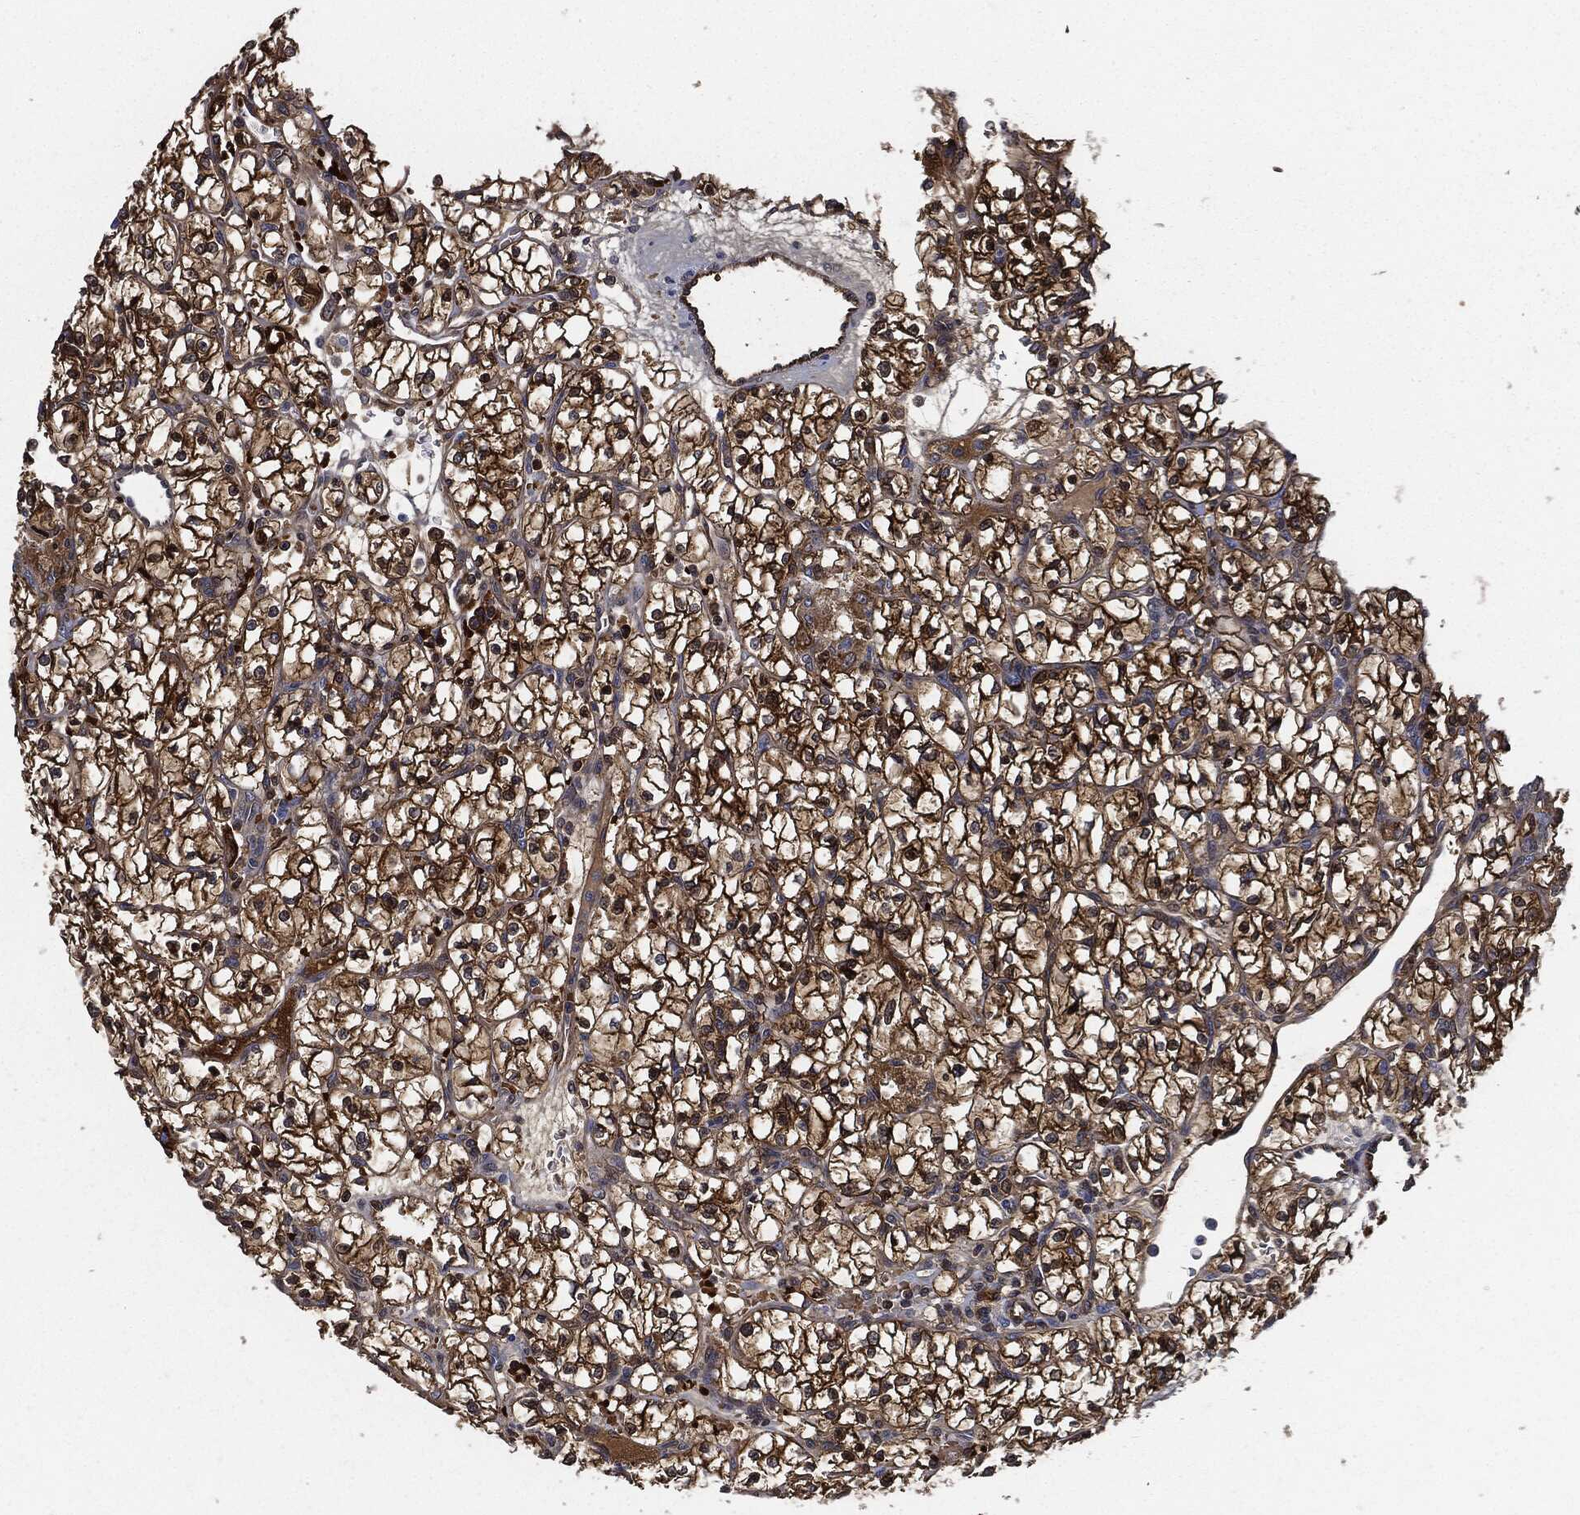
{"staining": {"intensity": "strong", "quantity": "<25%", "location": "cytoplasmic/membranous"}, "tissue": "renal cancer", "cell_type": "Tumor cells", "image_type": "cancer", "snomed": [{"axis": "morphology", "description": "Adenocarcinoma, NOS"}, {"axis": "topography", "description": "Kidney"}], "caption": "Brown immunohistochemical staining in human renal cancer (adenocarcinoma) shows strong cytoplasmic/membranous positivity in about <25% of tumor cells. The protein of interest is shown in brown color, while the nuclei are stained blue.", "gene": "PRDX2", "patient": {"sex": "female", "age": 64}}